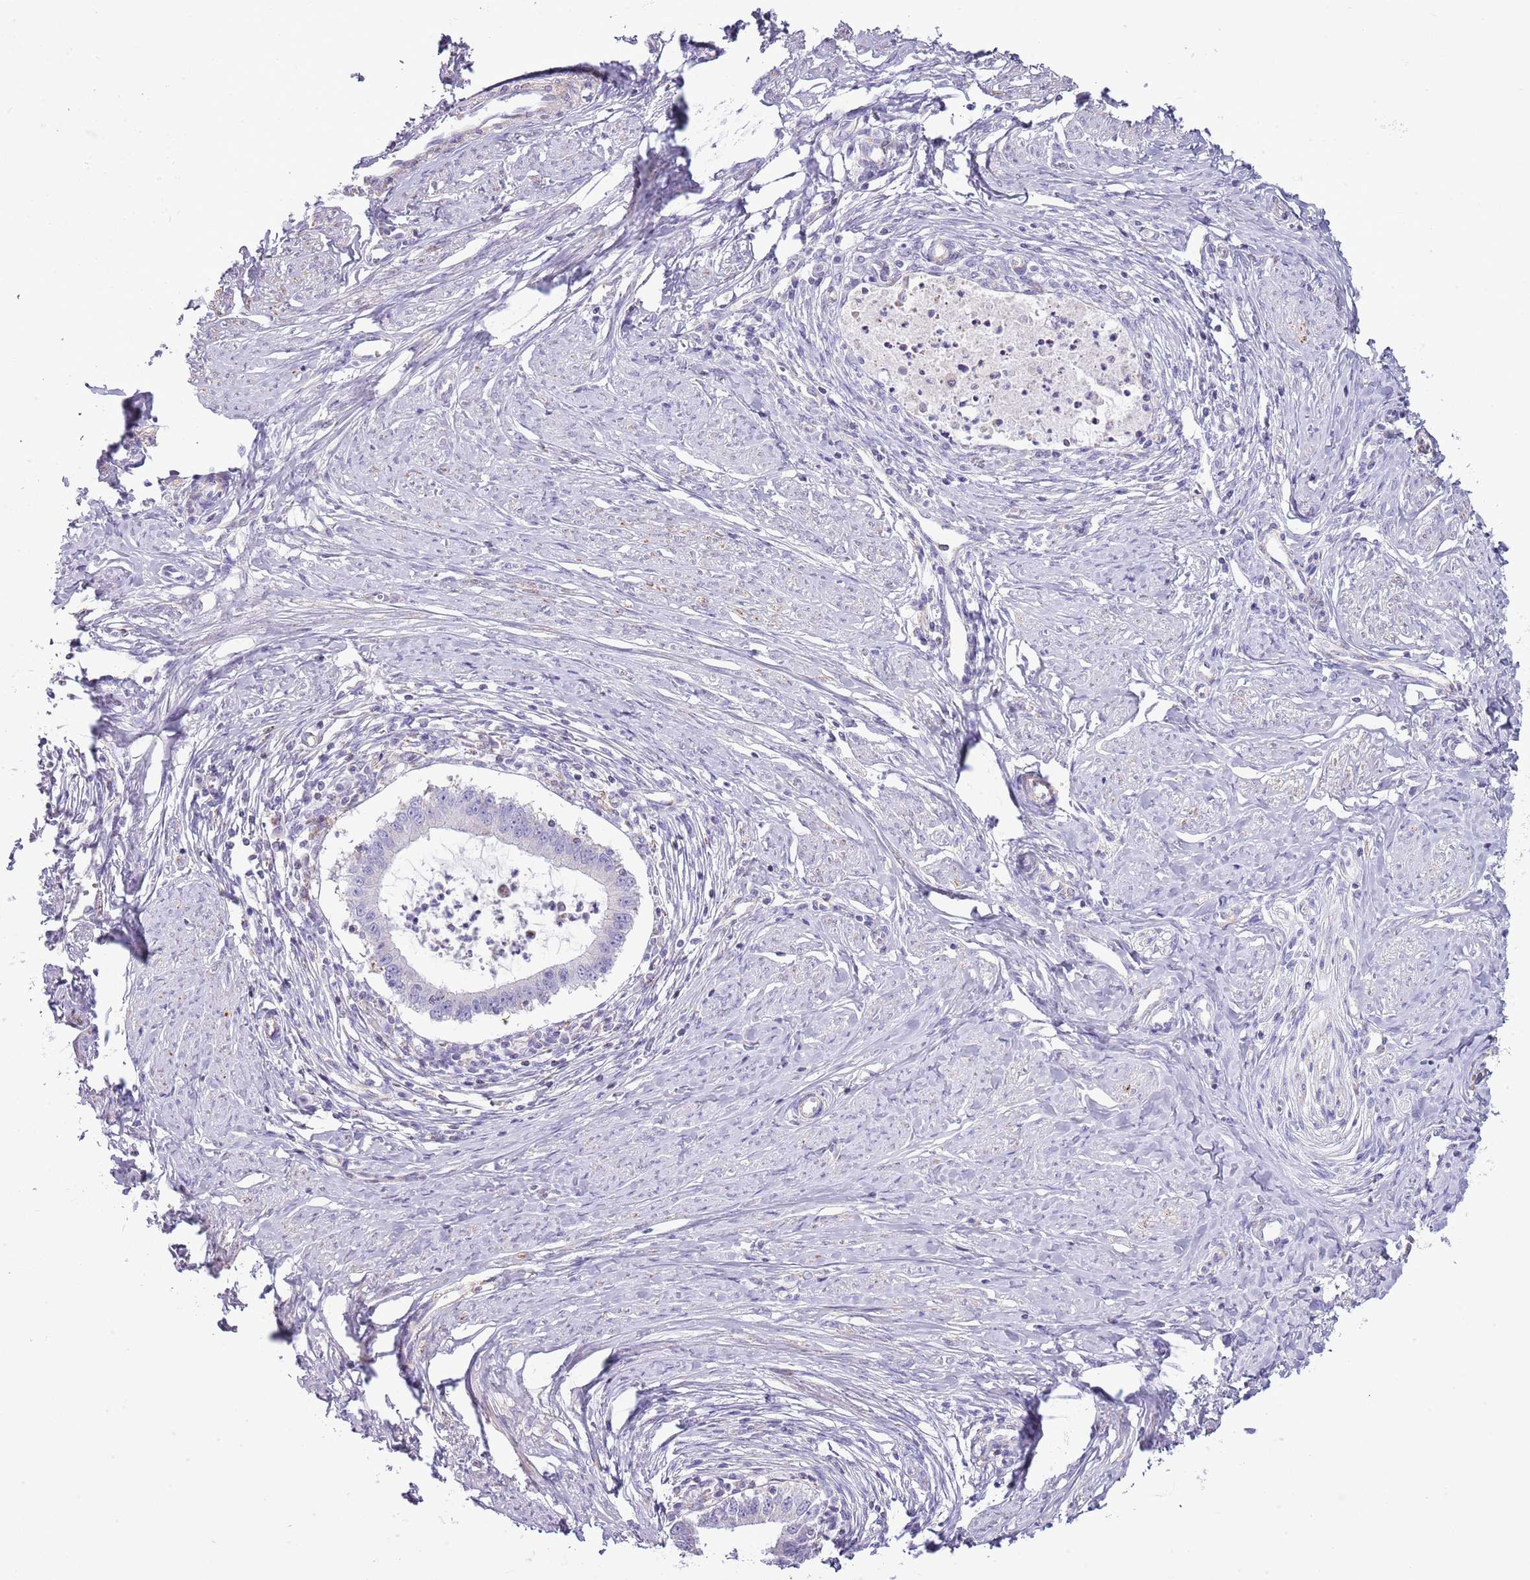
{"staining": {"intensity": "negative", "quantity": "none", "location": "none"}, "tissue": "cervical cancer", "cell_type": "Tumor cells", "image_type": "cancer", "snomed": [{"axis": "morphology", "description": "Adenocarcinoma, NOS"}, {"axis": "topography", "description": "Cervix"}], "caption": "An immunohistochemistry image of adenocarcinoma (cervical) is shown. There is no staining in tumor cells of adenocarcinoma (cervical).", "gene": "SLC23A1", "patient": {"sex": "female", "age": 36}}